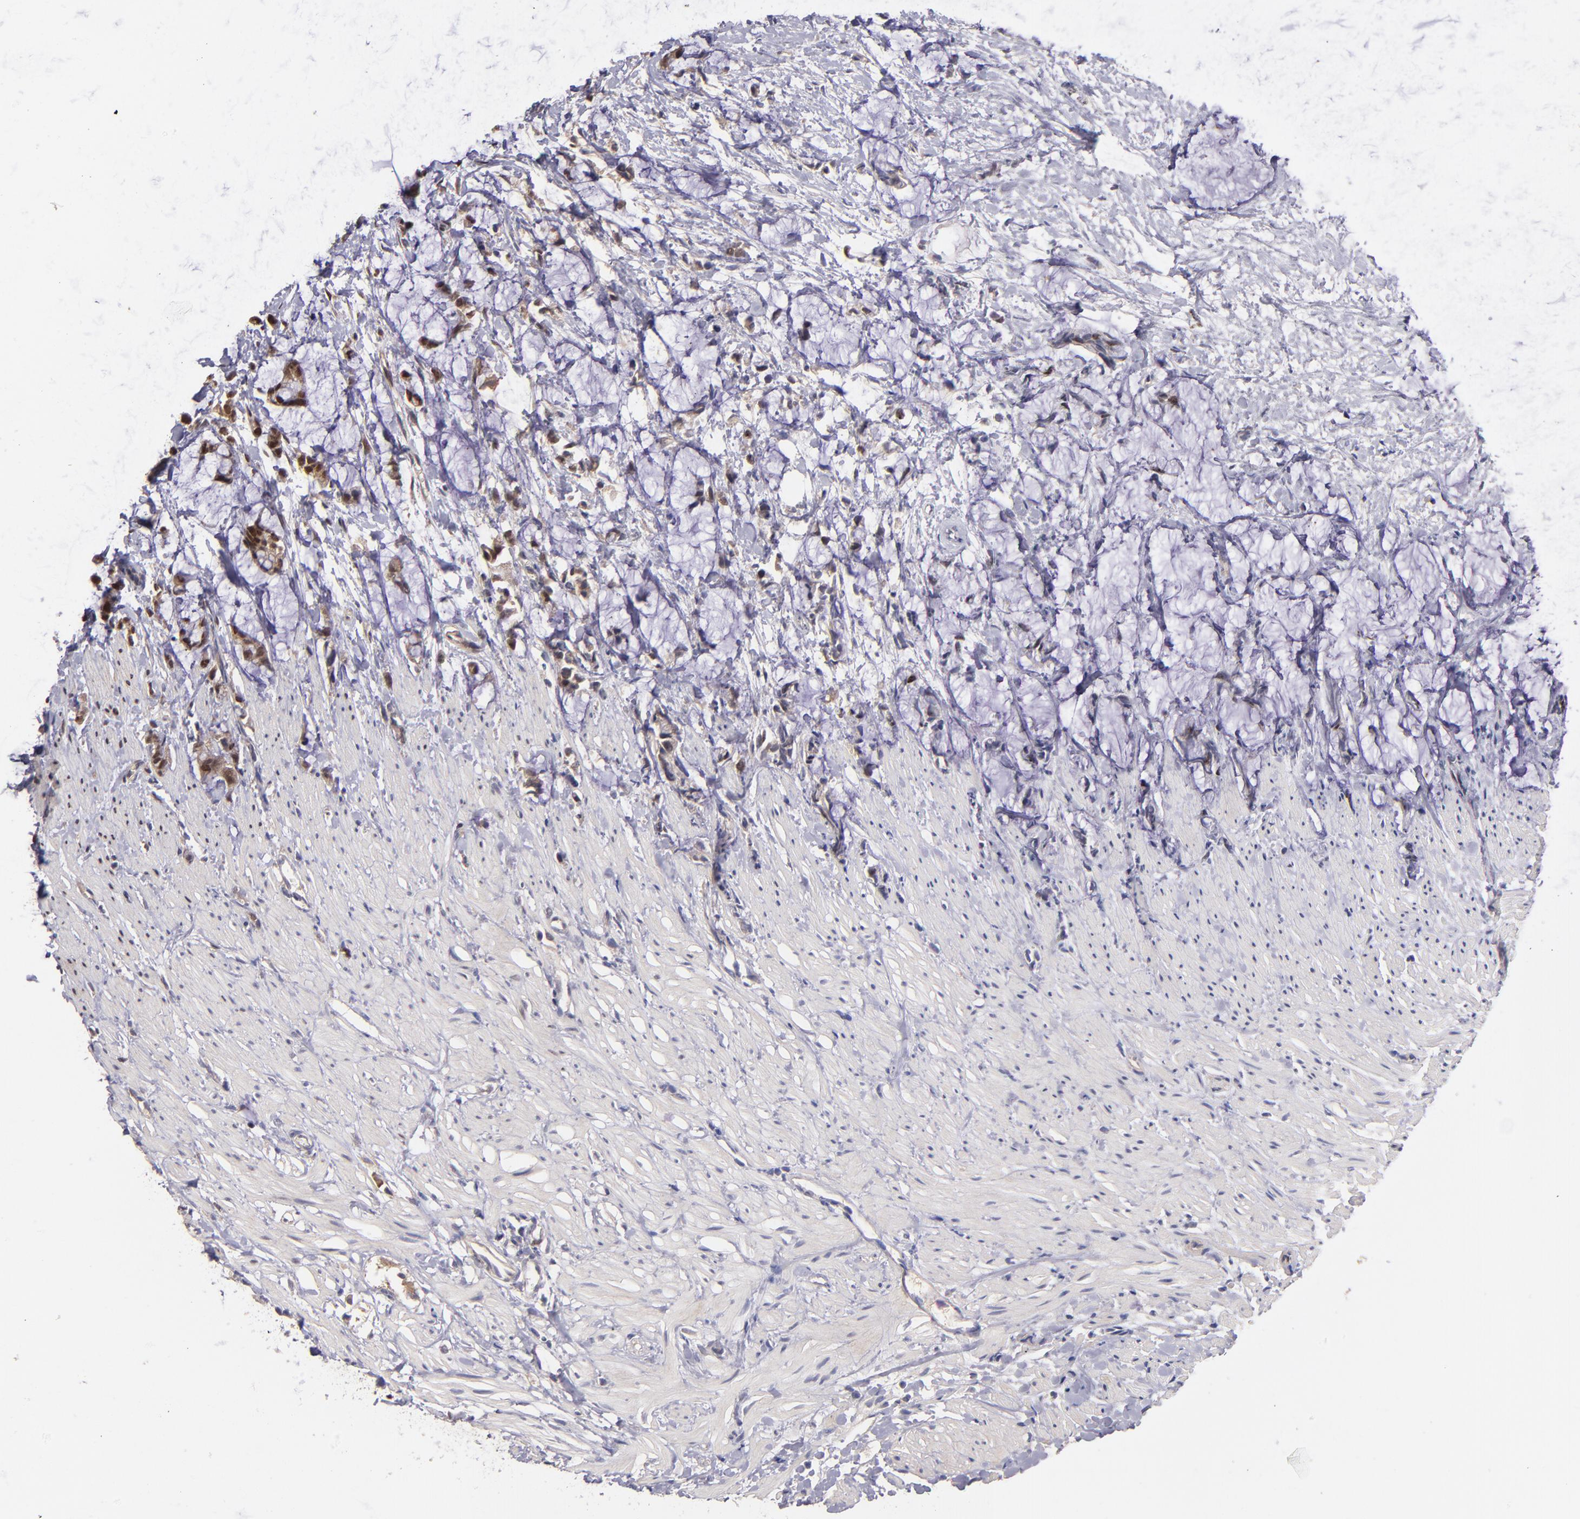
{"staining": {"intensity": "moderate", "quantity": ">75%", "location": "nuclear"}, "tissue": "colorectal cancer", "cell_type": "Tumor cells", "image_type": "cancer", "snomed": [{"axis": "morphology", "description": "Adenocarcinoma, NOS"}, {"axis": "topography", "description": "Colon"}], "caption": "Tumor cells display medium levels of moderate nuclear positivity in approximately >75% of cells in human colorectal cancer. Immunohistochemistry stains the protein in brown and the nuclei are stained blue.", "gene": "ABHD12B", "patient": {"sex": "male", "age": 14}}